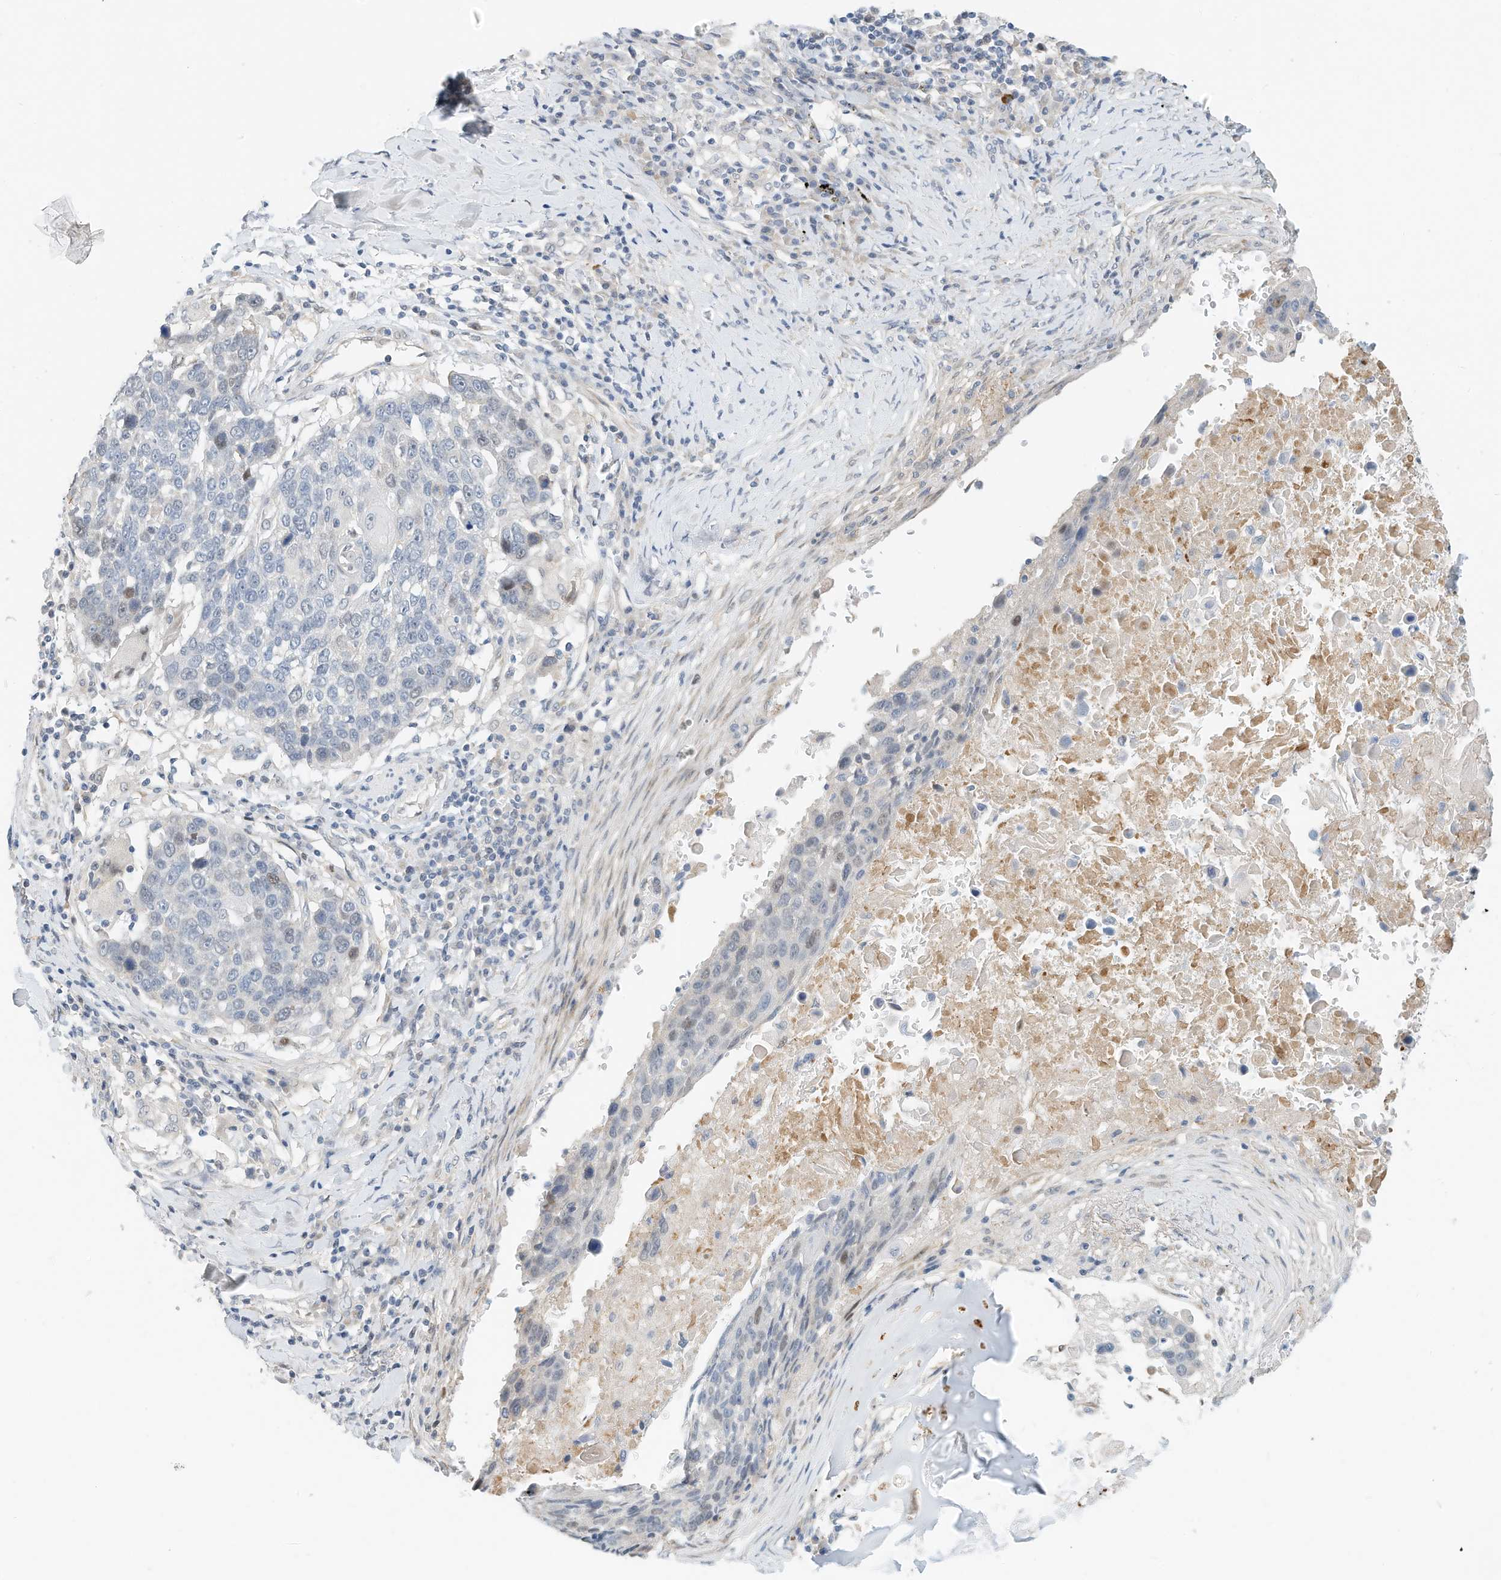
{"staining": {"intensity": "negative", "quantity": "none", "location": "none"}, "tissue": "lung cancer", "cell_type": "Tumor cells", "image_type": "cancer", "snomed": [{"axis": "morphology", "description": "Squamous cell carcinoma, NOS"}, {"axis": "topography", "description": "Lung"}], "caption": "An image of lung cancer (squamous cell carcinoma) stained for a protein demonstrates no brown staining in tumor cells. (DAB IHC, high magnification).", "gene": "ARHGAP28", "patient": {"sex": "male", "age": 66}}